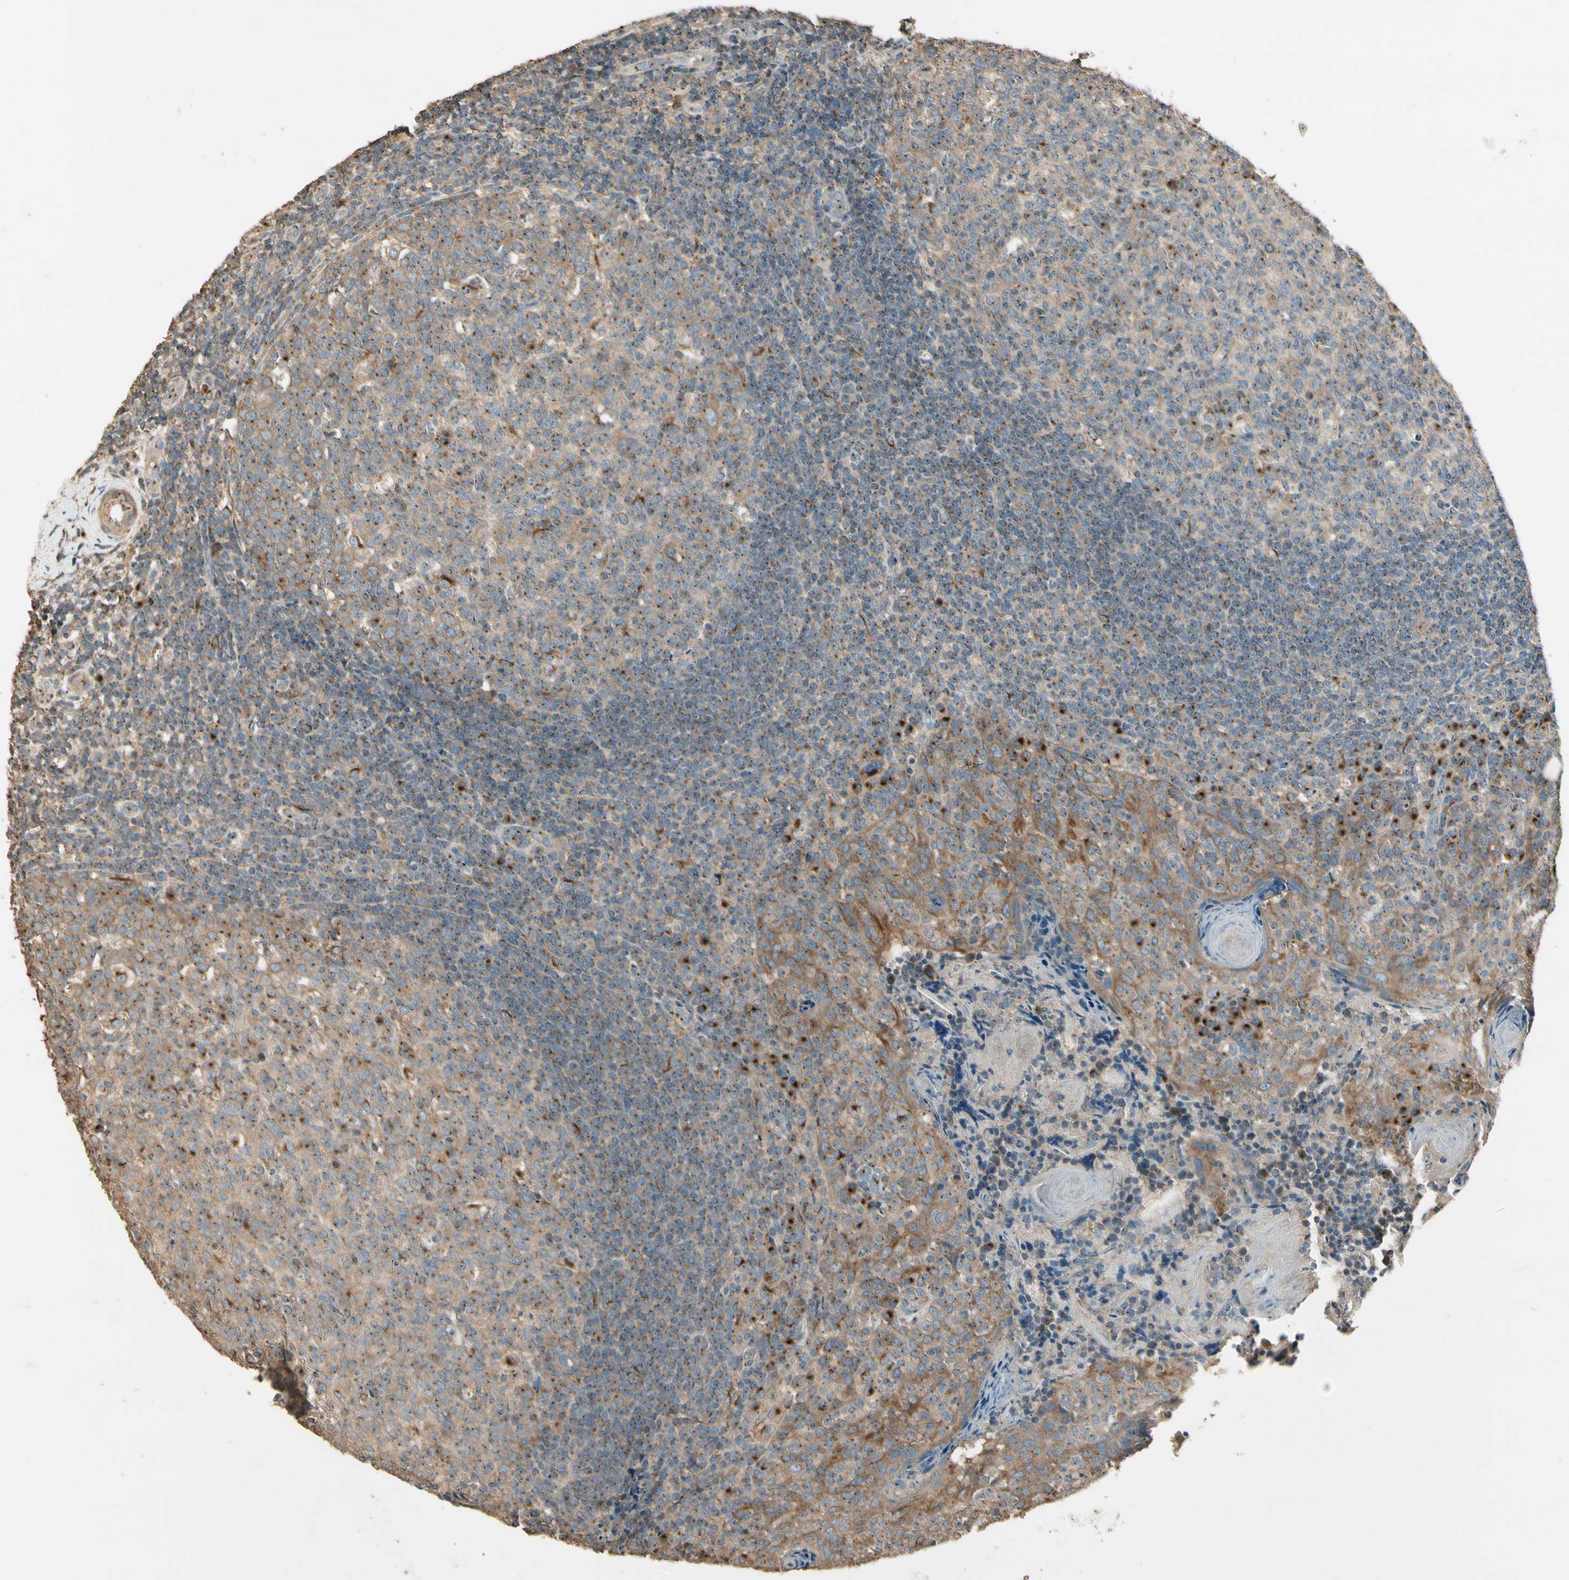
{"staining": {"intensity": "moderate", "quantity": ">75%", "location": "cytoplasmic/membranous"}, "tissue": "tonsil", "cell_type": "Germinal center cells", "image_type": "normal", "snomed": [{"axis": "morphology", "description": "Normal tissue, NOS"}, {"axis": "topography", "description": "Tonsil"}], "caption": "The histopathology image demonstrates staining of benign tonsil, revealing moderate cytoplasmic/membranous protein positivity (brown color) within germinal center cells.", "gene": "AKAP9", "patient": {"sex": "female", "age": 19}}